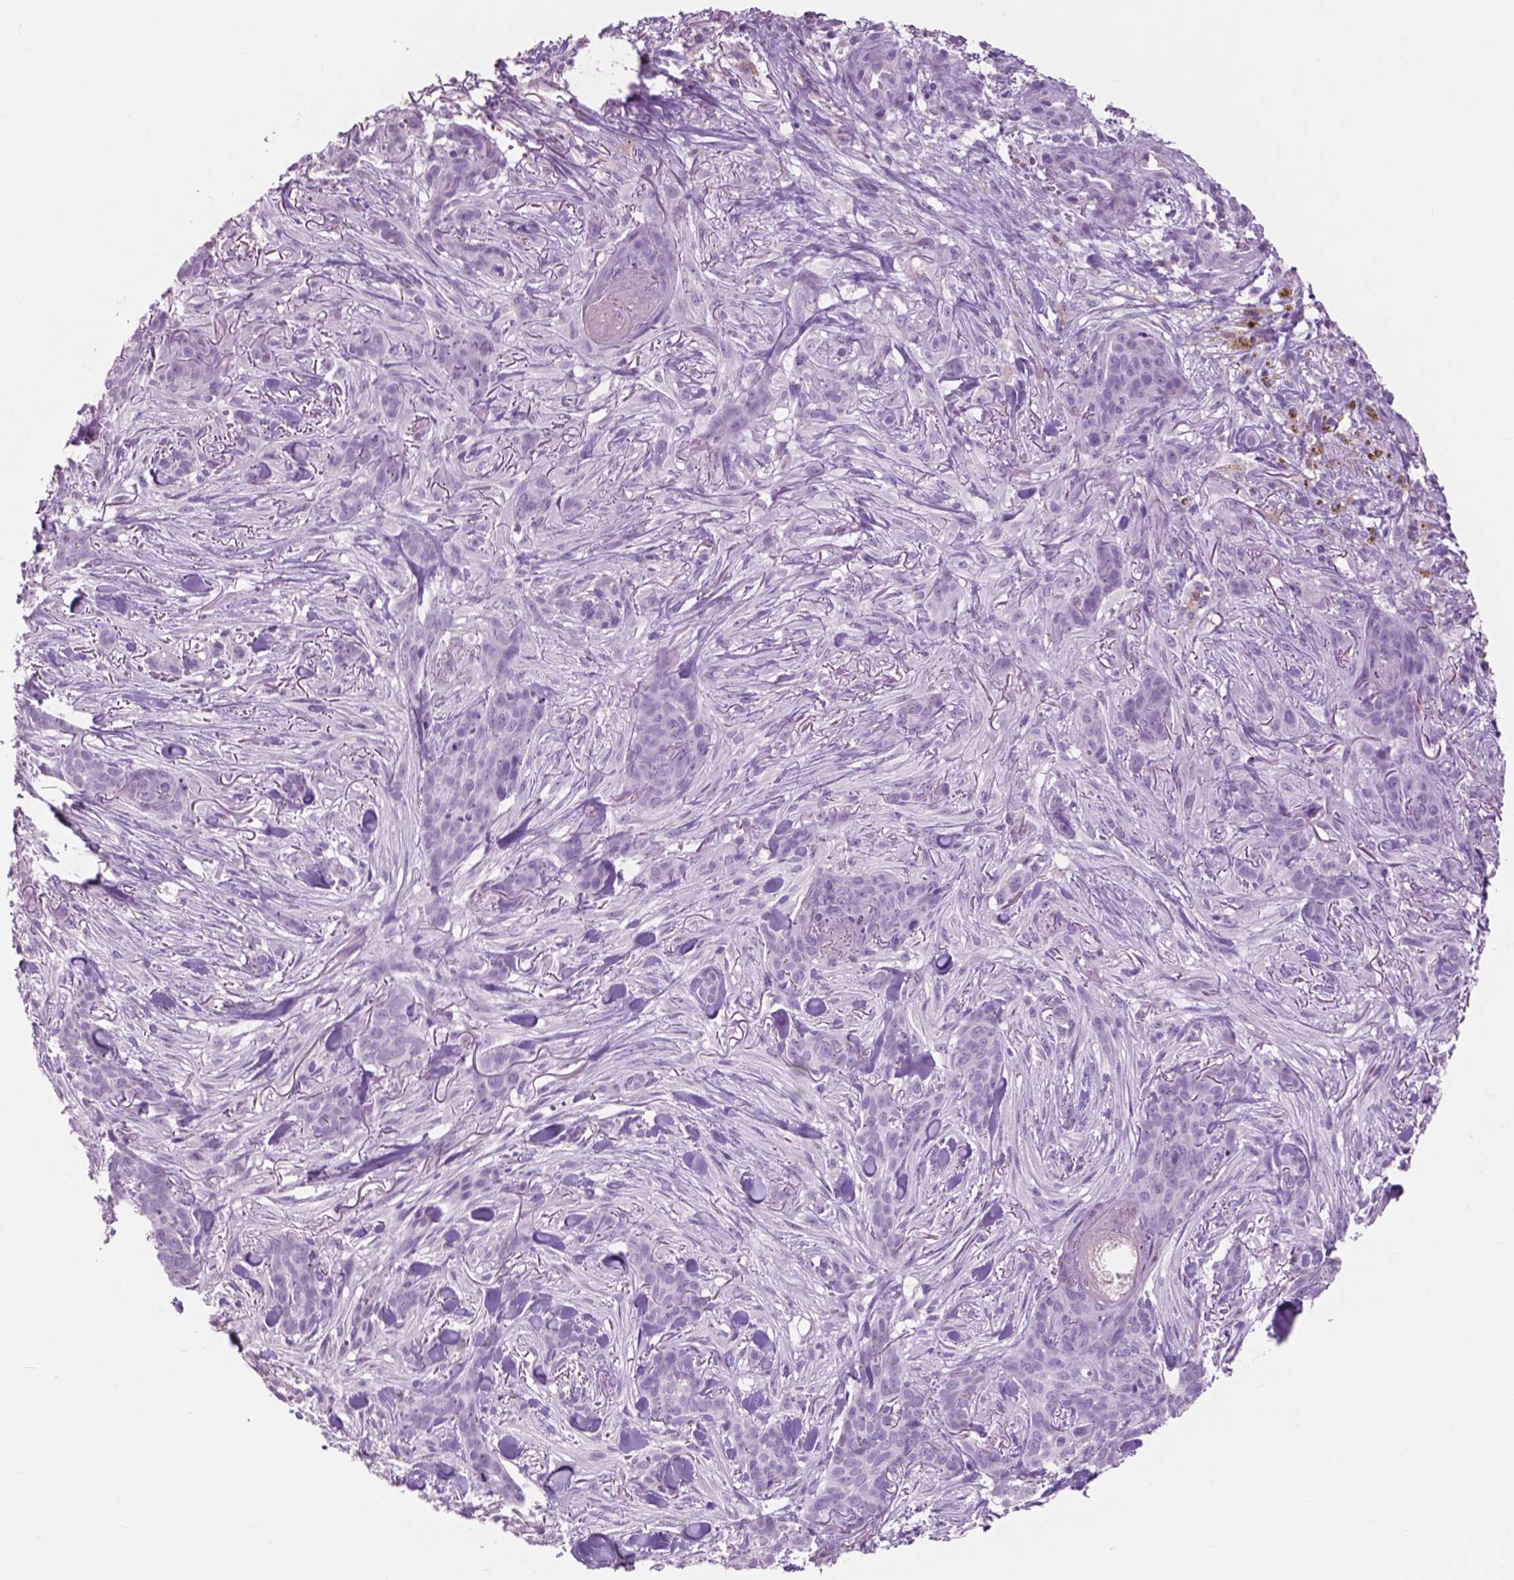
{"staining": {"intensity": "negative", "quantity": "none", "location": "none"}, "tissue": "skin cancer", "cell_type": "Tumor cells", "image_type": "cancer", "snomed": [{"axis": "morphology", "description": "Basal cell carcinoma"}, {"axis": "topography", "description": "Skin"}], "caption": "Skin basal cell carcinoma stained for a protein using immunohistochemistry (IHC) reveals no staining tumor cells.", "gene": "IDO1", "patient": {"sex": "female", "age": 61}}